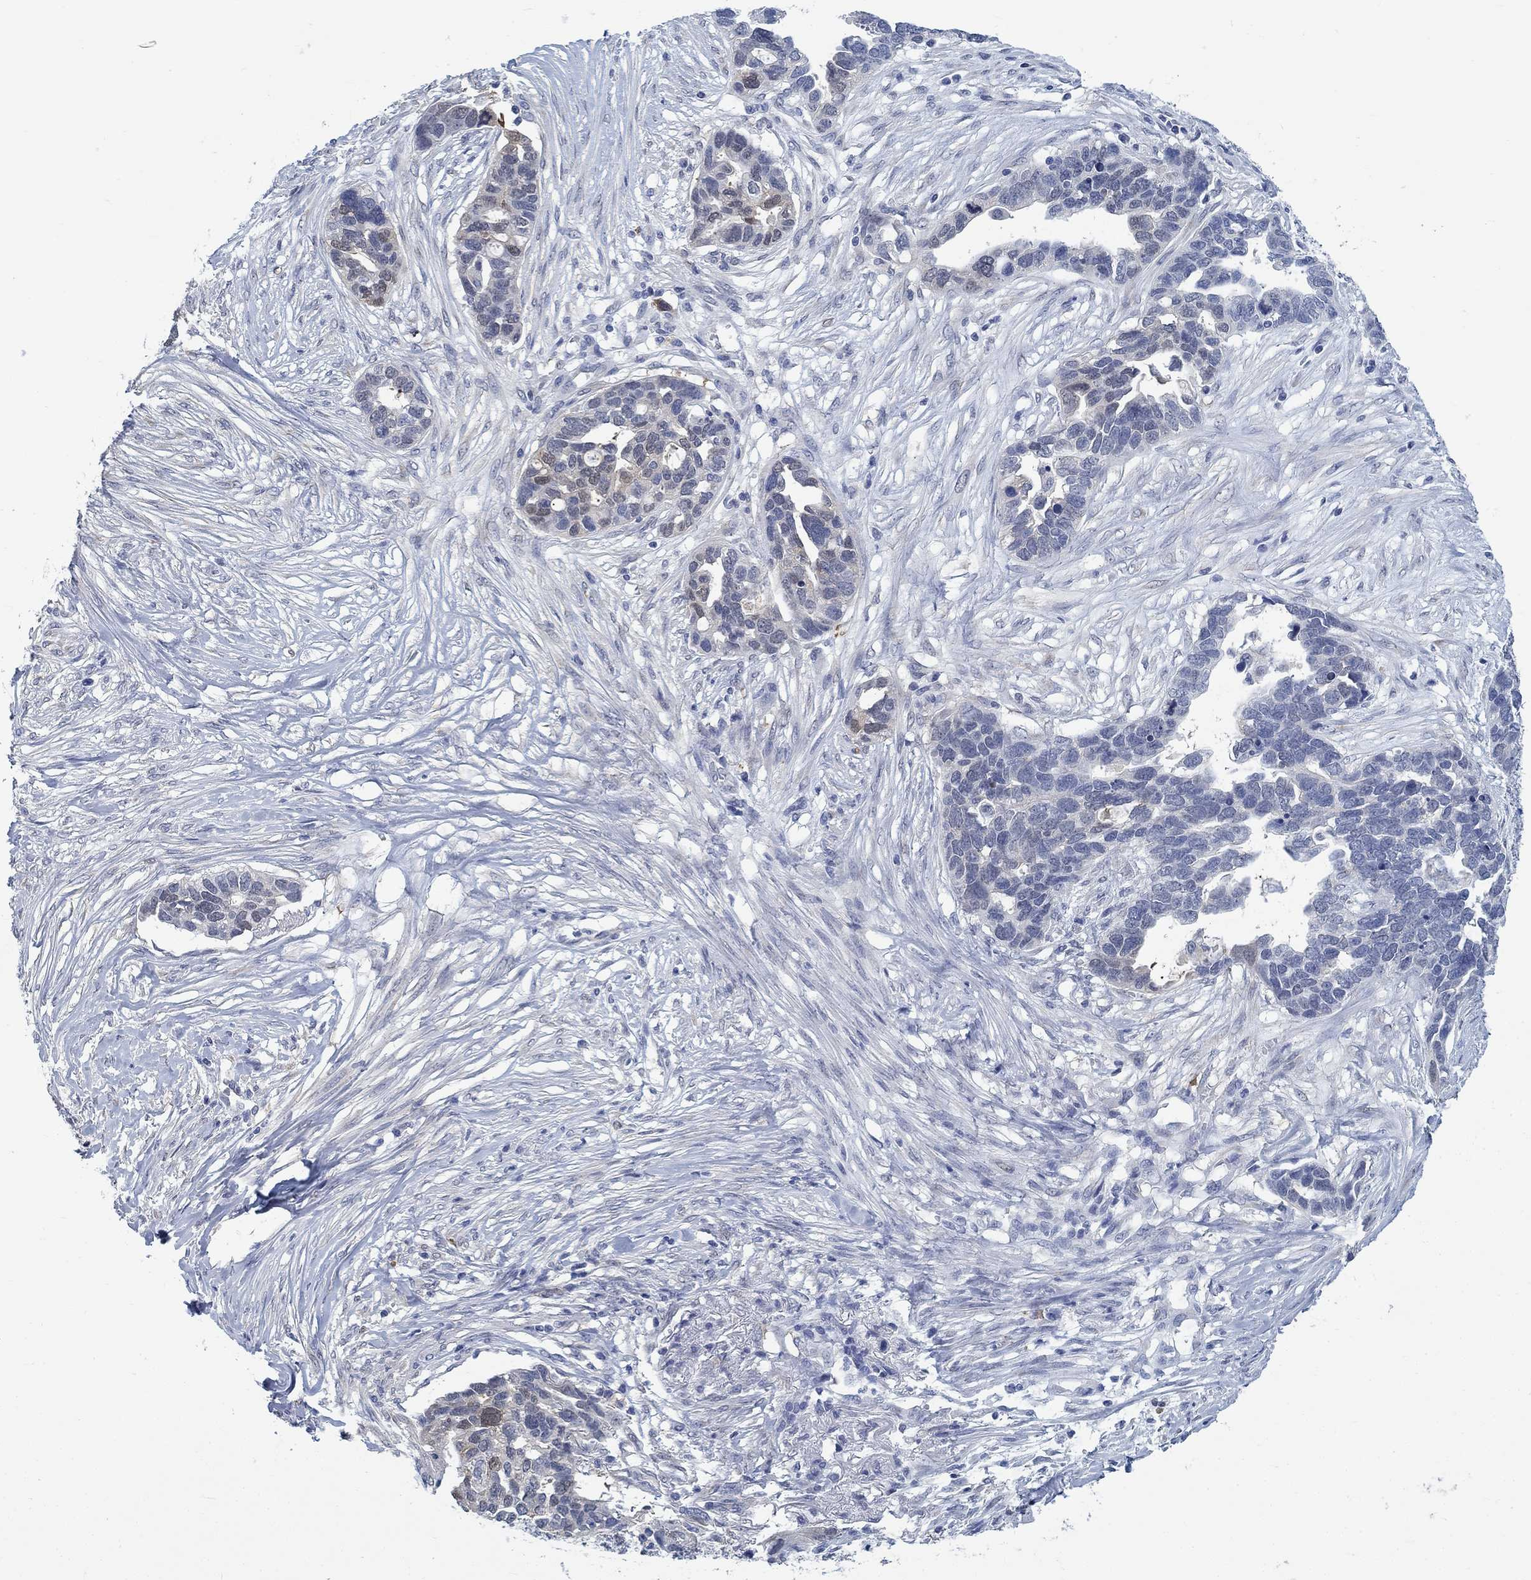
{"staining": {"intensity": "weak", "quantity": "<25%", "location": "cytoplasmic/membranous"}, "tissue": "ovarian cancer", "cell_type": "Tumor cells", "image_type": "cancer", "snomed": [{"axis": "morphology", "description": "Cystadenocarcinoma, serous, NOS"}, {"axis": "topography", "description": "Ovary"}], "caption": "A histopathology image of ovarian cancer stained for a protein reveals no brown staining in tumor cells. The staining is performed using DAB (3,3'-diaminobenzidine) brown chromogen with nuclei counter-stained in using hematoxylin.", "gene": "TEKT4", "patient": {"sex": "female", "age": 54}}